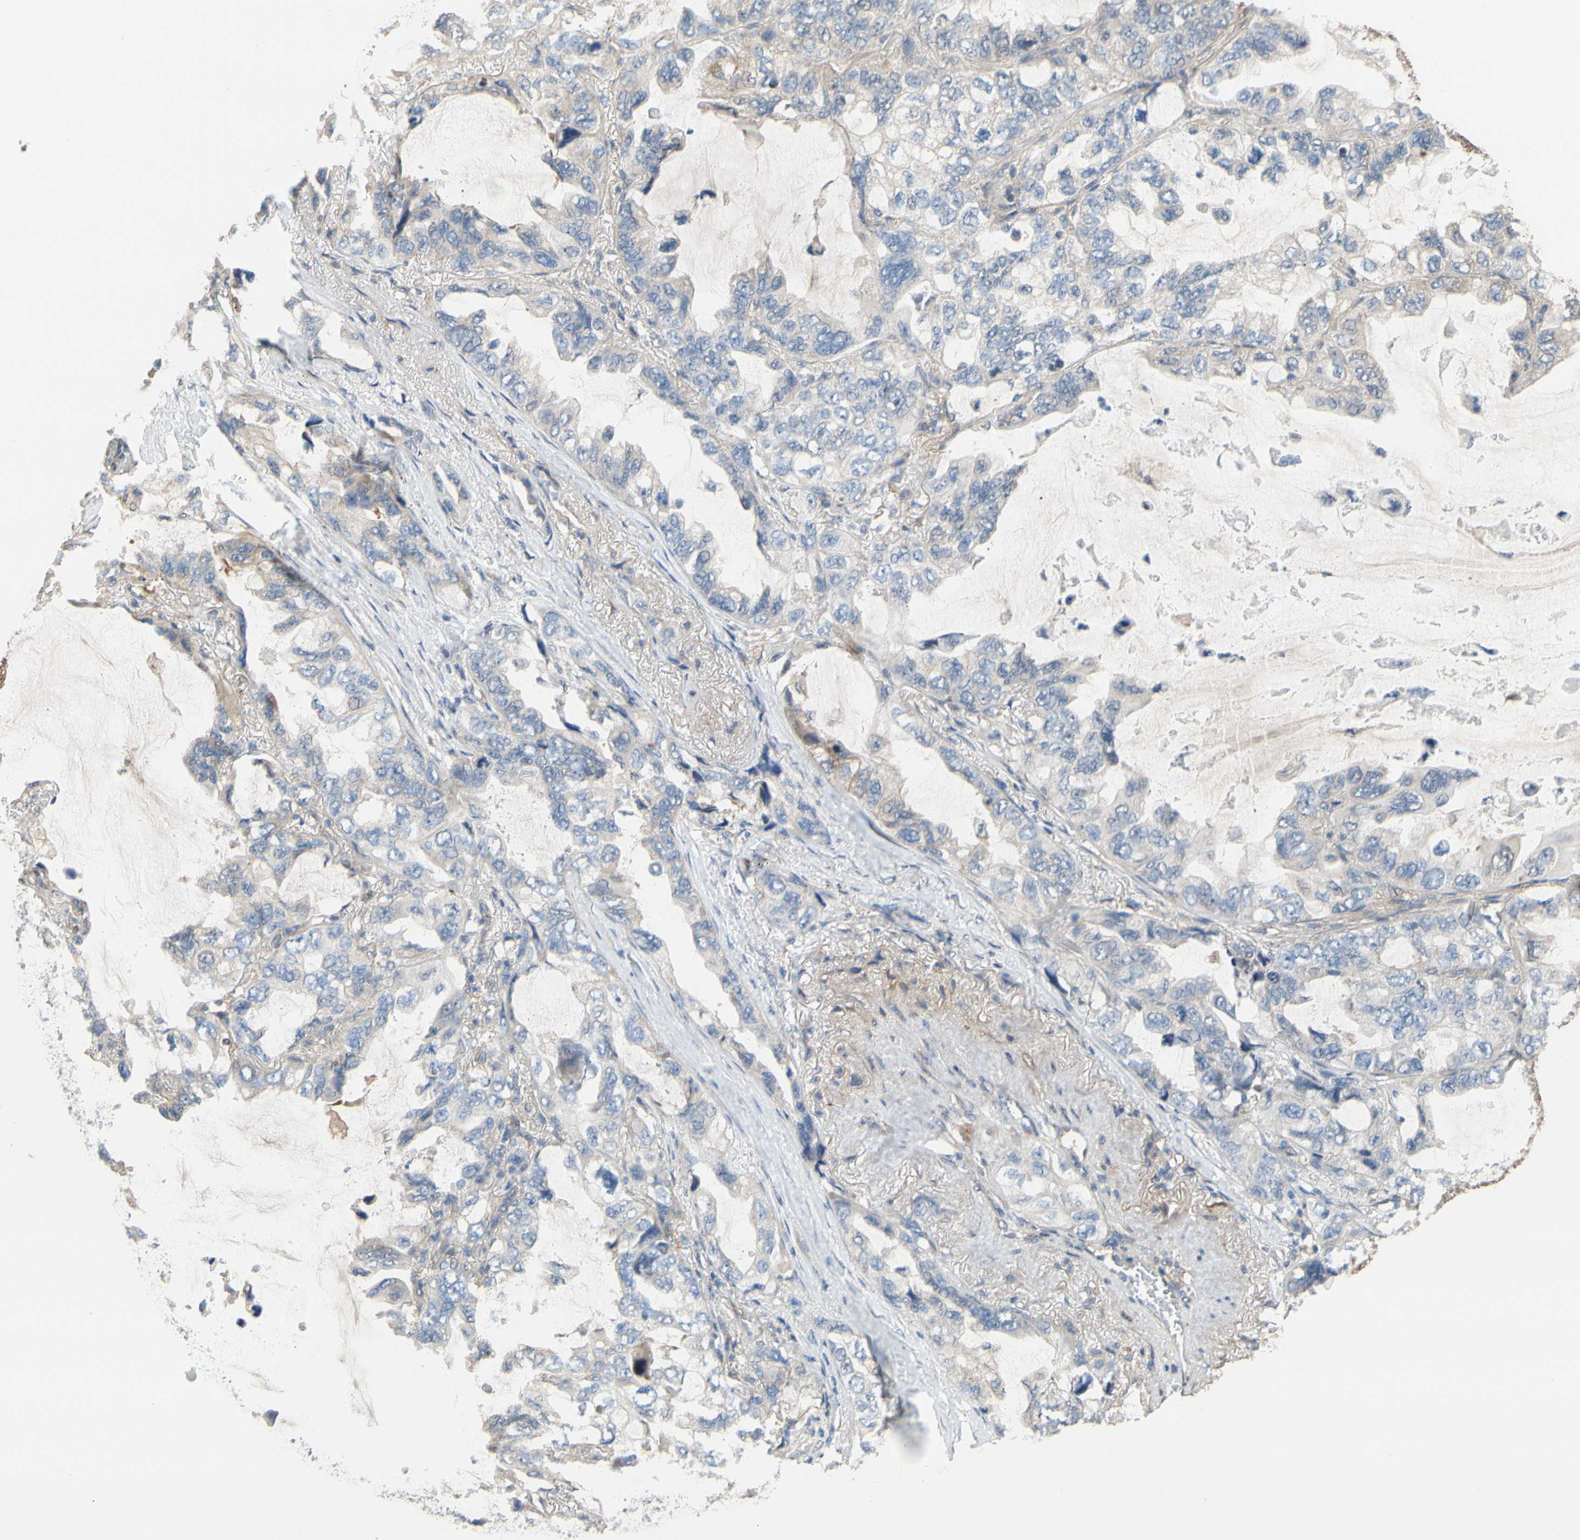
{"staining": {"intensity": "weak", "quantity": ">75%", "location": "cytoplasmic/membranous"}, "tissue": "lung cancer", "cell_type": "Tumor cells", "image_type": "cancer", "snomed": [{"axis": "morphology", "description": "Squamous cell carcinoma, NOS"}, {"axis": "topography", "description": "Lung"}], "caption": "Human squamous cell carcinoma (lung) stained for a protein (brown) displays weak cytoplasmic/membranous positive positivity in about >75% of tumor cells.", "gene": "ALDH1A2", "patient": {"sex": "female", "age": 73}}